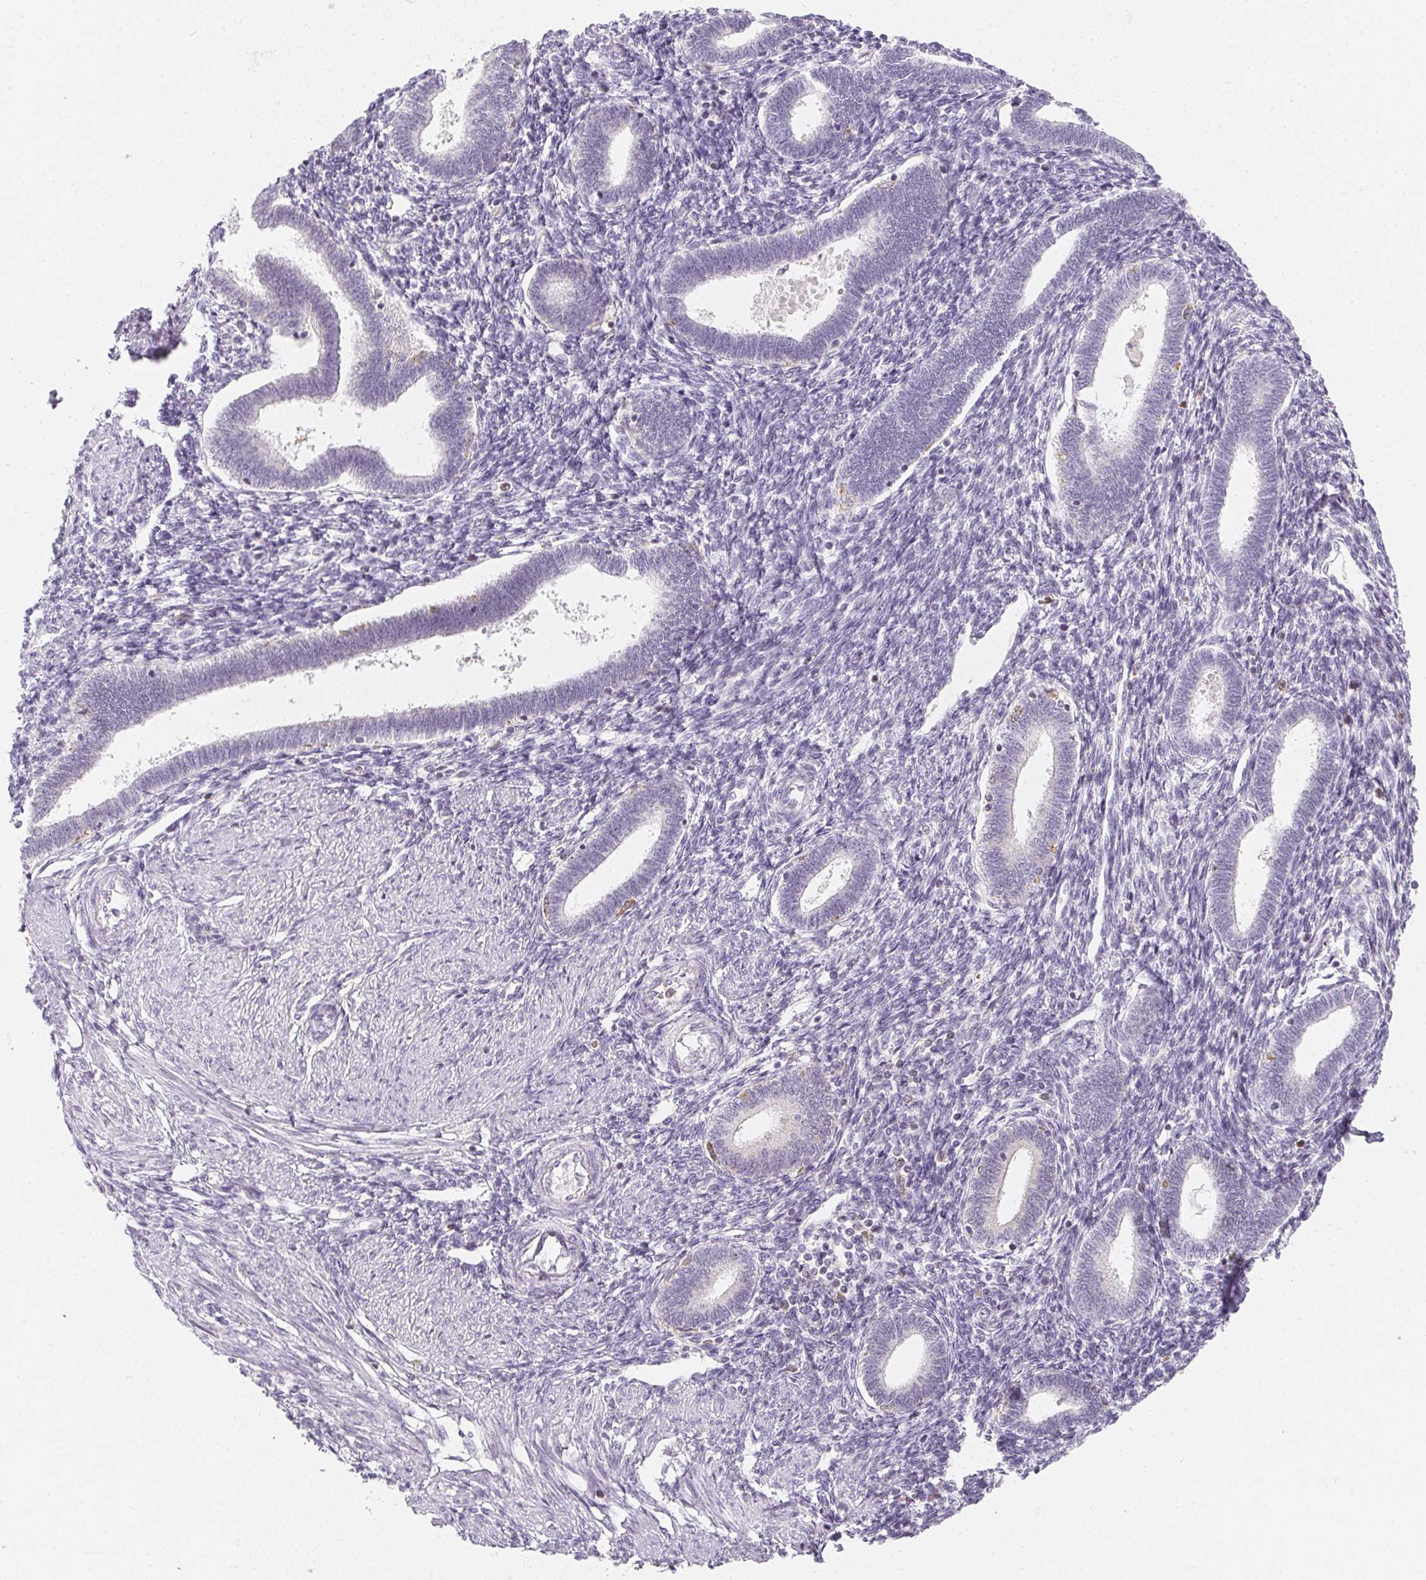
{"staining": {"intensity": "negative", "quantity": "none", "location": "none"}, "tissue": "endometrium", "cell_type": "Cells in endometrial stroma", "image_type": "normal", "snomed": [{"axis": "morphology", "description": "Normal tissue, NOS"}, {"axis": "topography", "description": "Endometrium"}], "caption": "The photomicrograph shows no staining of cells in endometrial stroma in unremarkable endometrium. Brightfield microscopy of immunohistochemistry stained with DAB (brown) and hematoxylin (blue), captured at high magnification.", "gene": "SOAT1", "patient": {"sex": "female", "age": 42}}